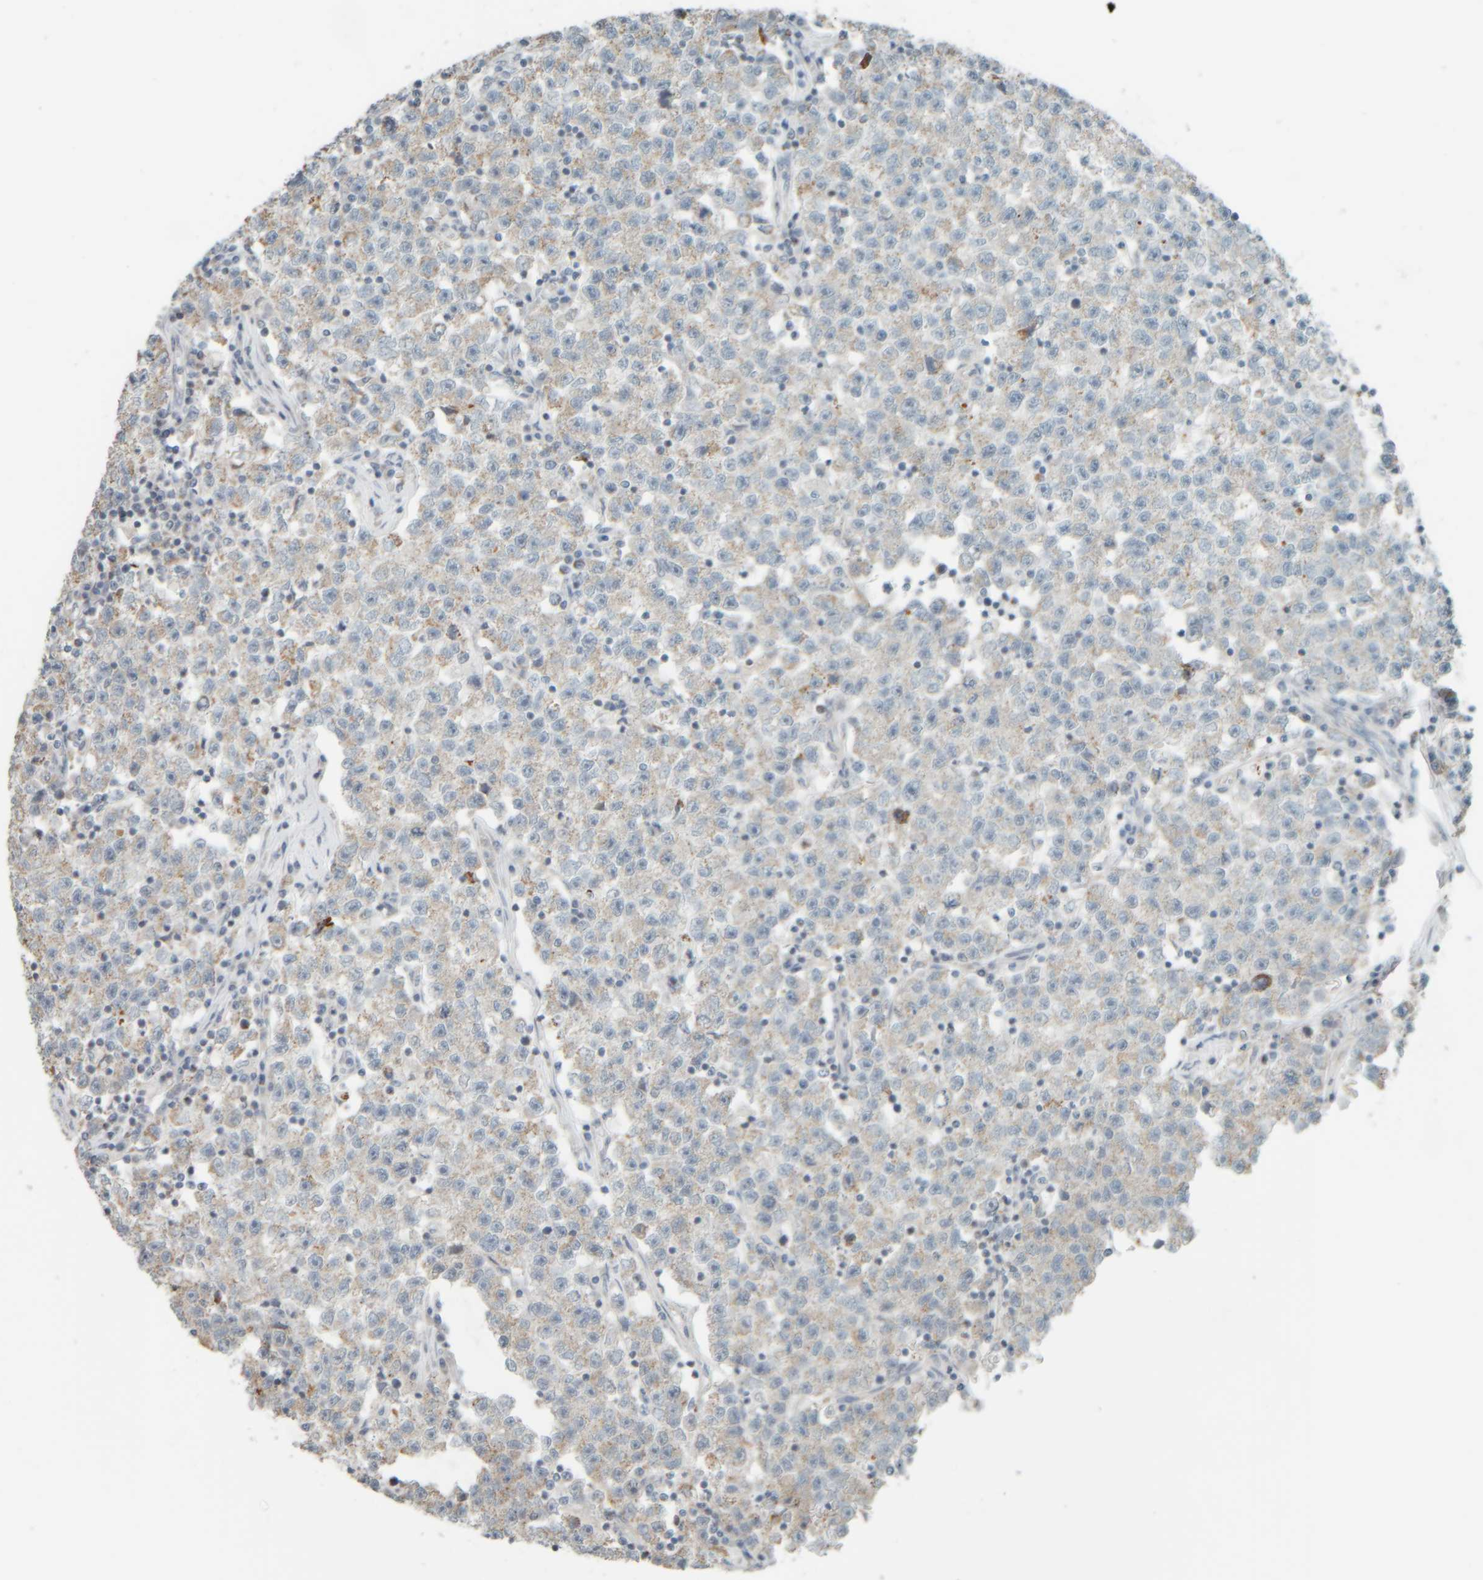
{"staining": {"intensity": "weak", "quantity": "25%-75%", "location": "cytoplasmic/membranous"}, "tissue": "testis cancer", "cell_type": "Tumor cells", "image_type": "cancer", "snomed": [{"axis": "morphology", "description": "Seminoma, NOS"}, {"axis": "topography", "description": "Testis"}], "caption": "Weak cytoplasmic/membranous protein expression is present in approximately 25%-75% of tumor cells in testis cancer (seminoma). The staining was performed using DAB (3,3'-diaminobenzidine), with brown indicating positive protein expression. Nuclei are stained blue with hematoxylin.", "gene": "PTGES3L-AARSD1", "patient": {"sex": "male", "age": 22}}